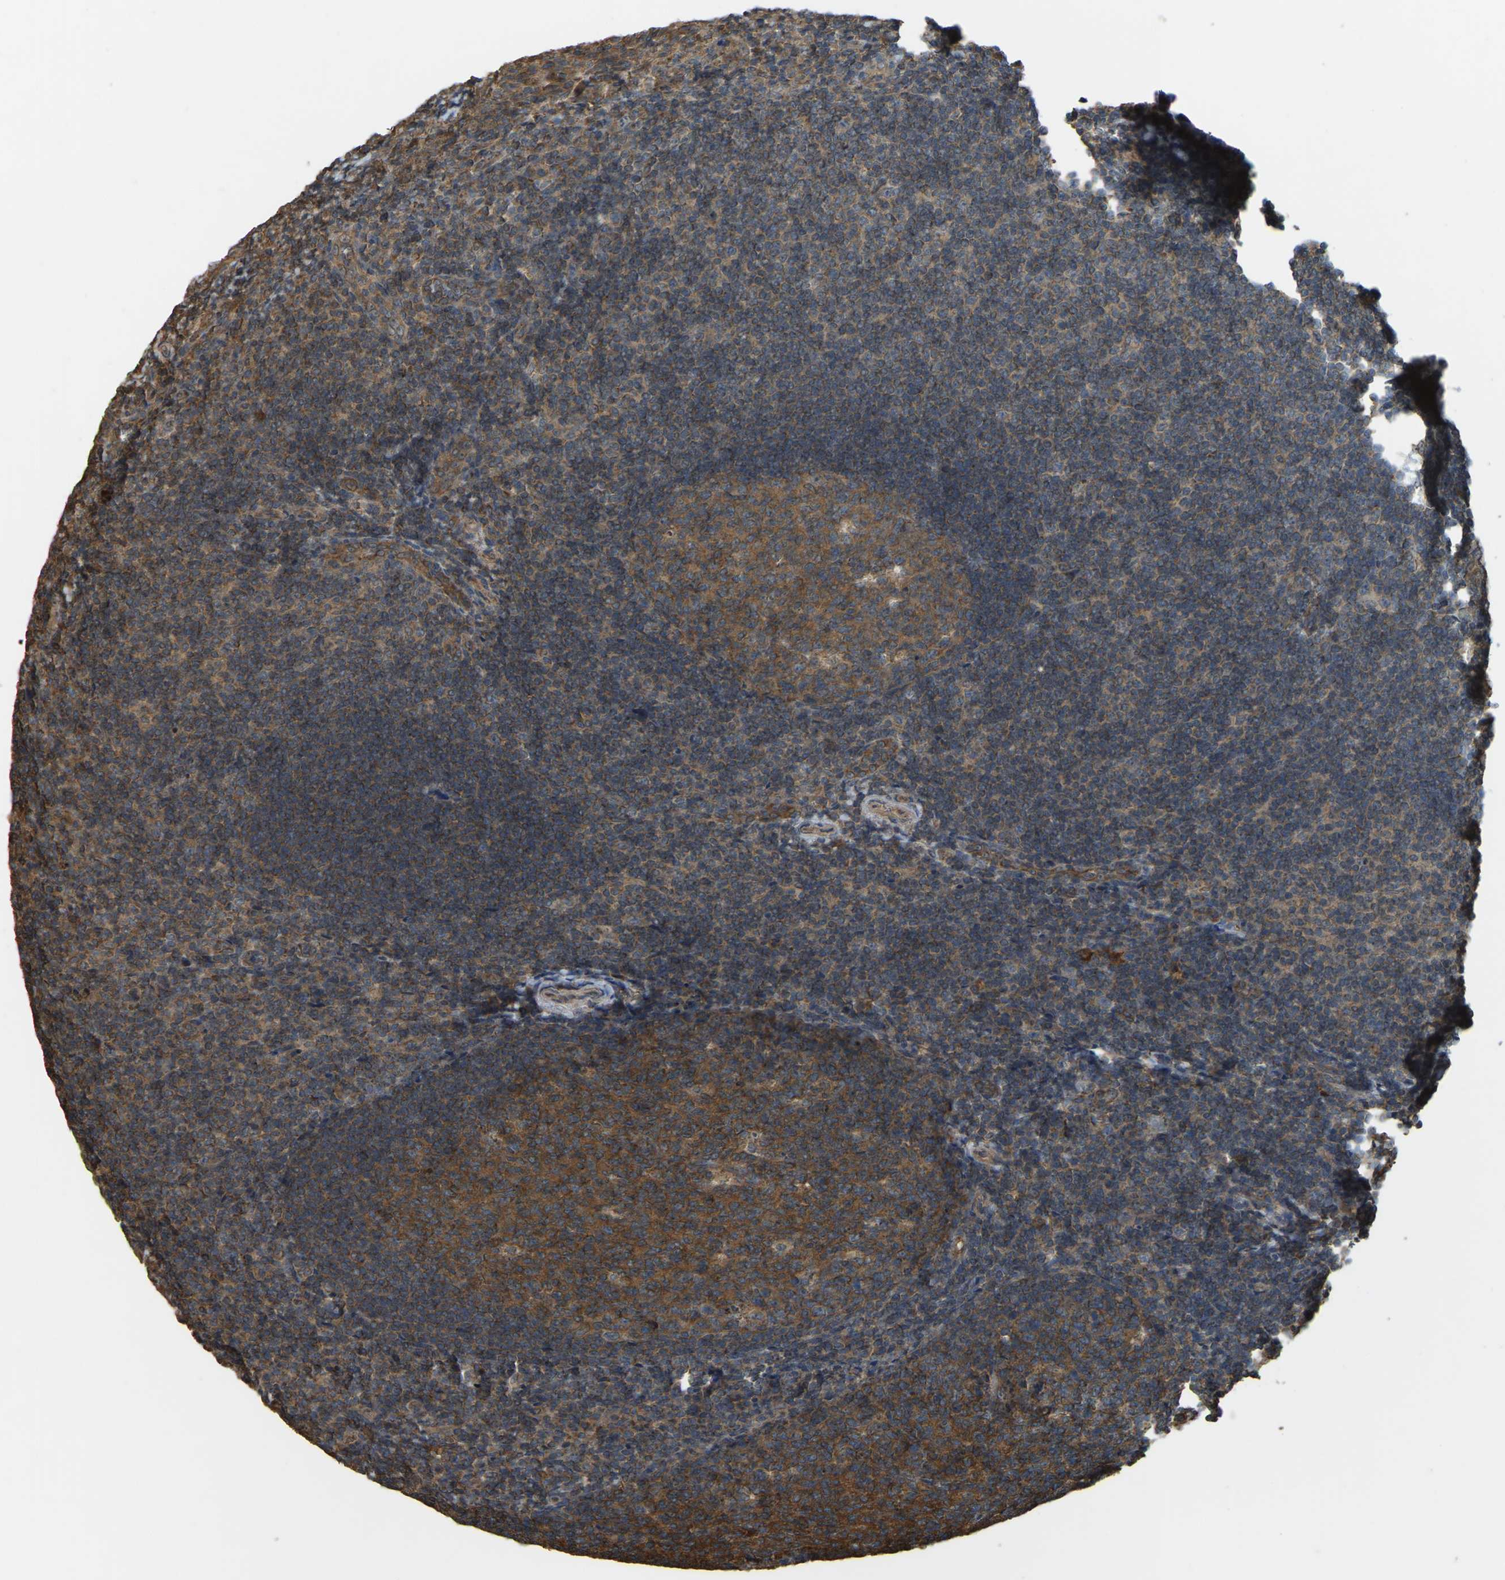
{"staining": {"intensity": "moderate", "quantity": ">75%", "location": "cytoplasmic/membranous"}, "tissue": "tonsil", "cell_type": "Germinal center cells", "image_type": "normal", "snomed": [{"axis": "morphology", "description": "Normal tissue, NOS"}, {"axis": "topography", "description": "Tonsil"}], "caption": "A high-resolution histopathology image shows immunohistochemistry staining of unremarkable tonsil, which reveals moderate cytoplasmic/membranous positivity in approximately >75% of germinal center cells.", "gene": "GNG2", "patient": {"sex": "male", "age": 37}}